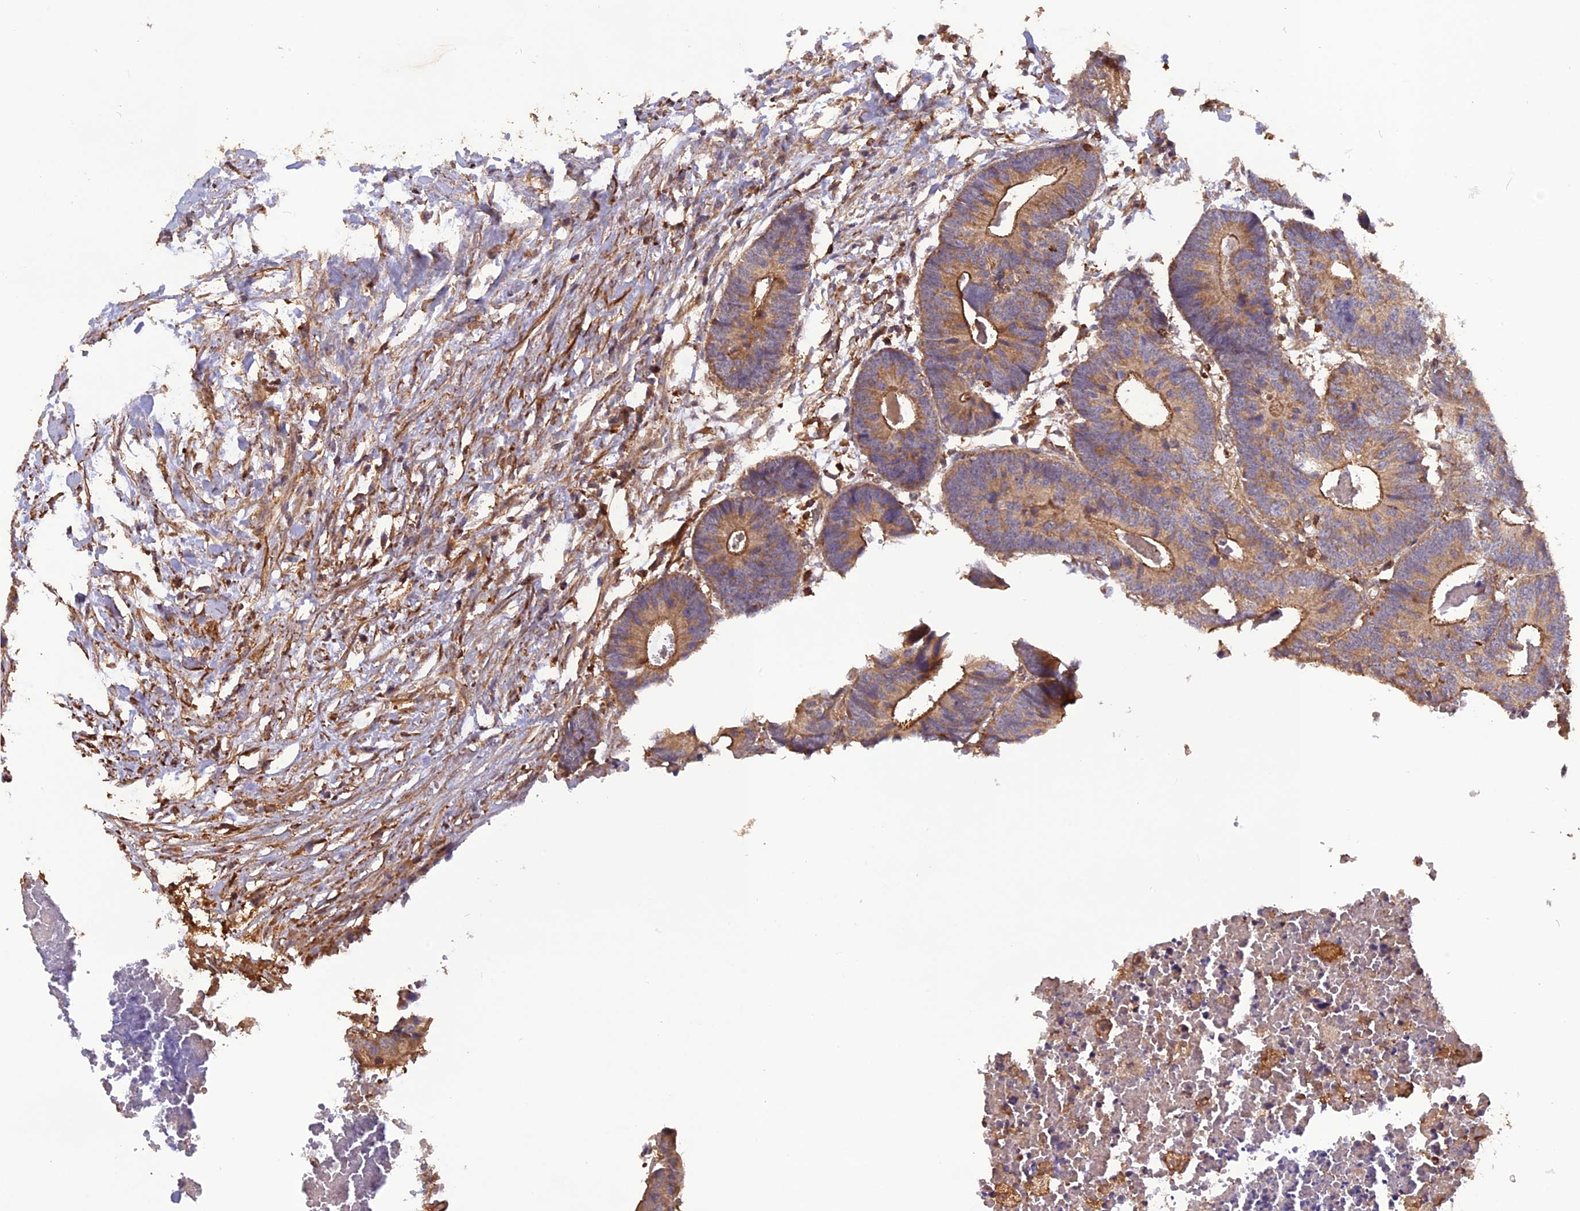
{"staining": {"intensity": "moderate", "quantity": ">75%", "location": "cytoplasmic/membranous"}, "tissue": "colorectal cancer", "cell_type": "Tumor cells", "image_type": "cancer", "snomed": [{"axis": "morphology", "description": "Adenocarcinoma, NOS"}, {"axis": "topography", "description": "Colon"}], "caption": "A brown stain highlights moderate cytoplasmic/membranous staining of a protein in human adenocarcinoma (colorectal) tumor cells.", "gene": "STOML1", "patient": {"sex": "female", "age": 57}}